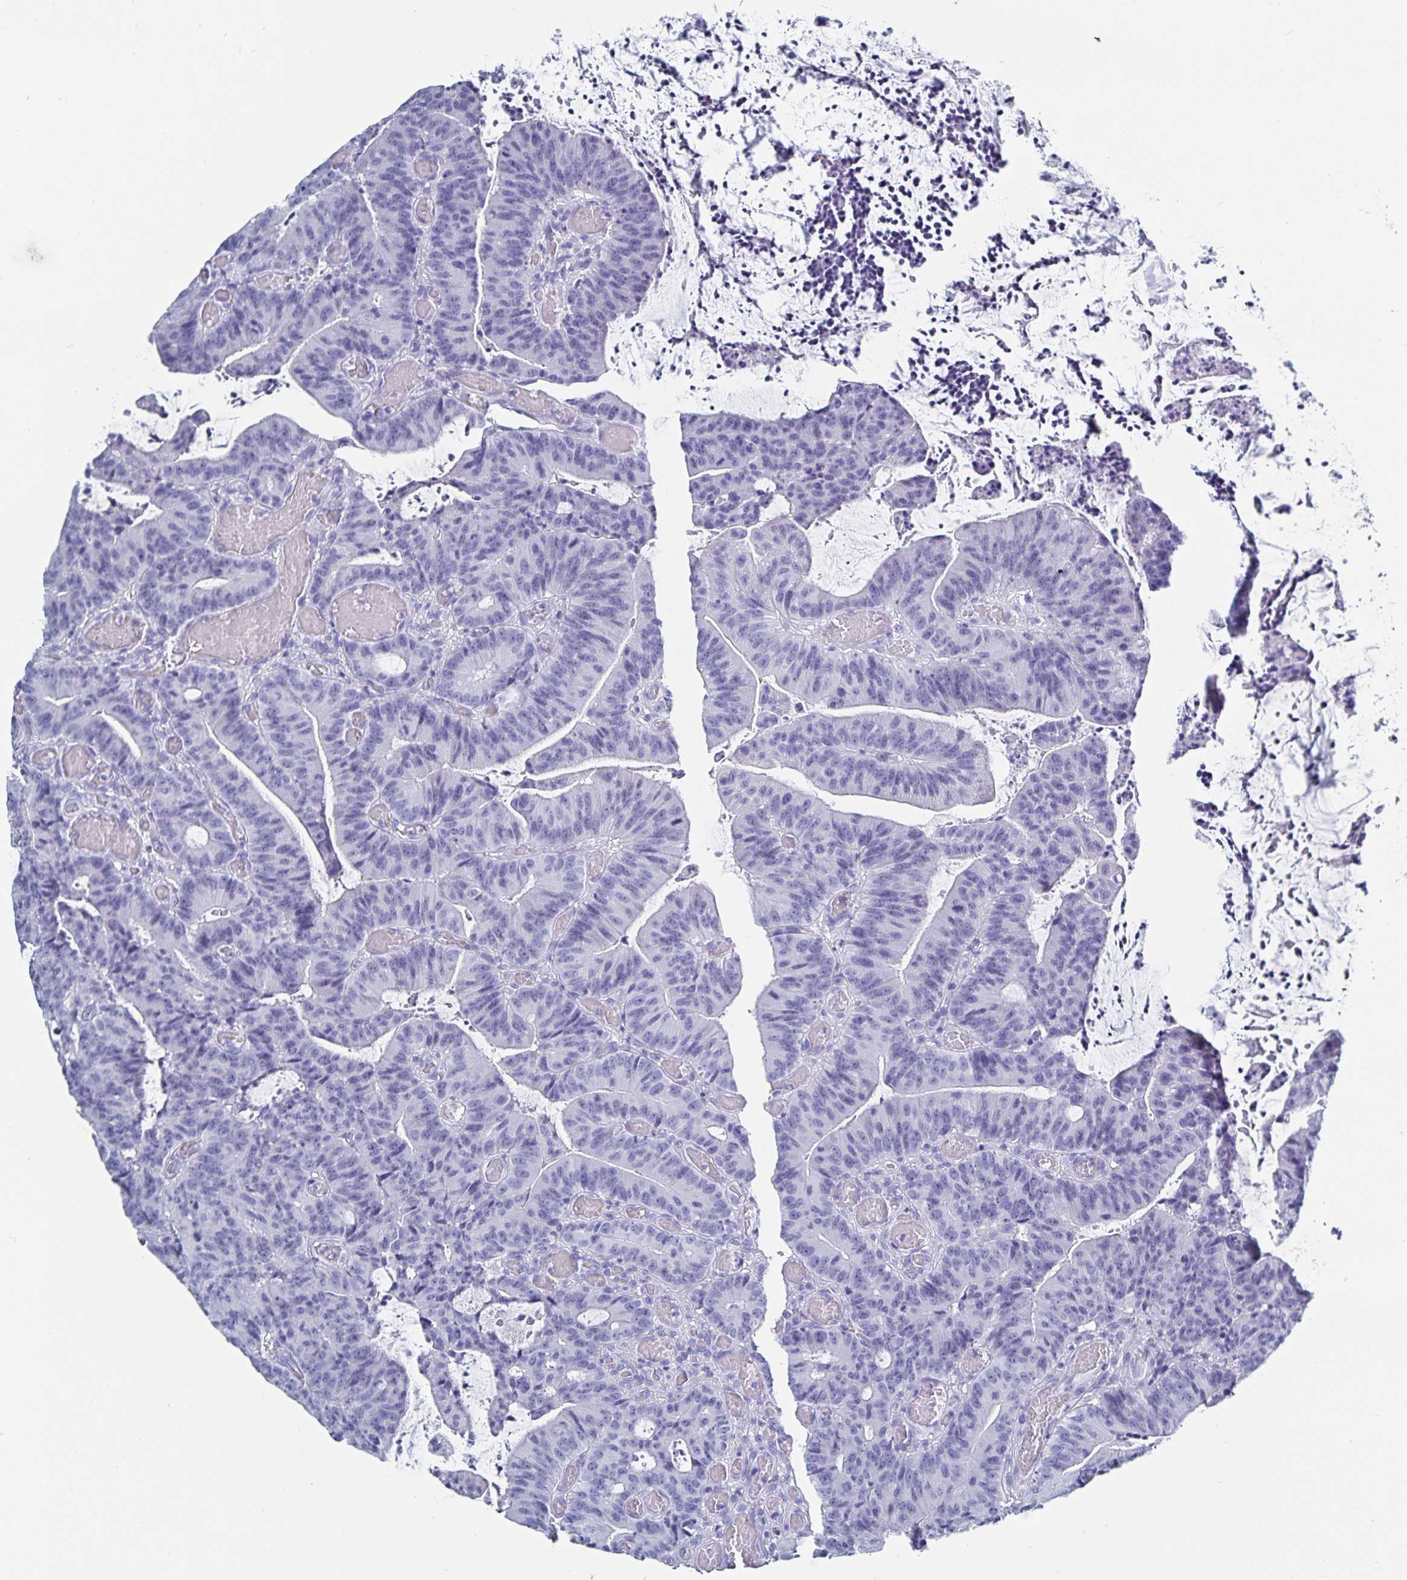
{"staining": {"intensity": "negative", "quantity": "none", "location": "none"}, "tissue": "colorectal cancer", "cell_type": "Tumor cells", "image_type": "cancer", "snomed": [{"axis": "morphology", "description": "Adenocarcinoma, NOS"}, {"axis": "topography", "description": "Colon"}], "caption": "Tumor cells show no significant staining in adenocarcinoma (colorectal).", "gene": "C19orf73", "patient": {"sex": "female", "age": 78}}